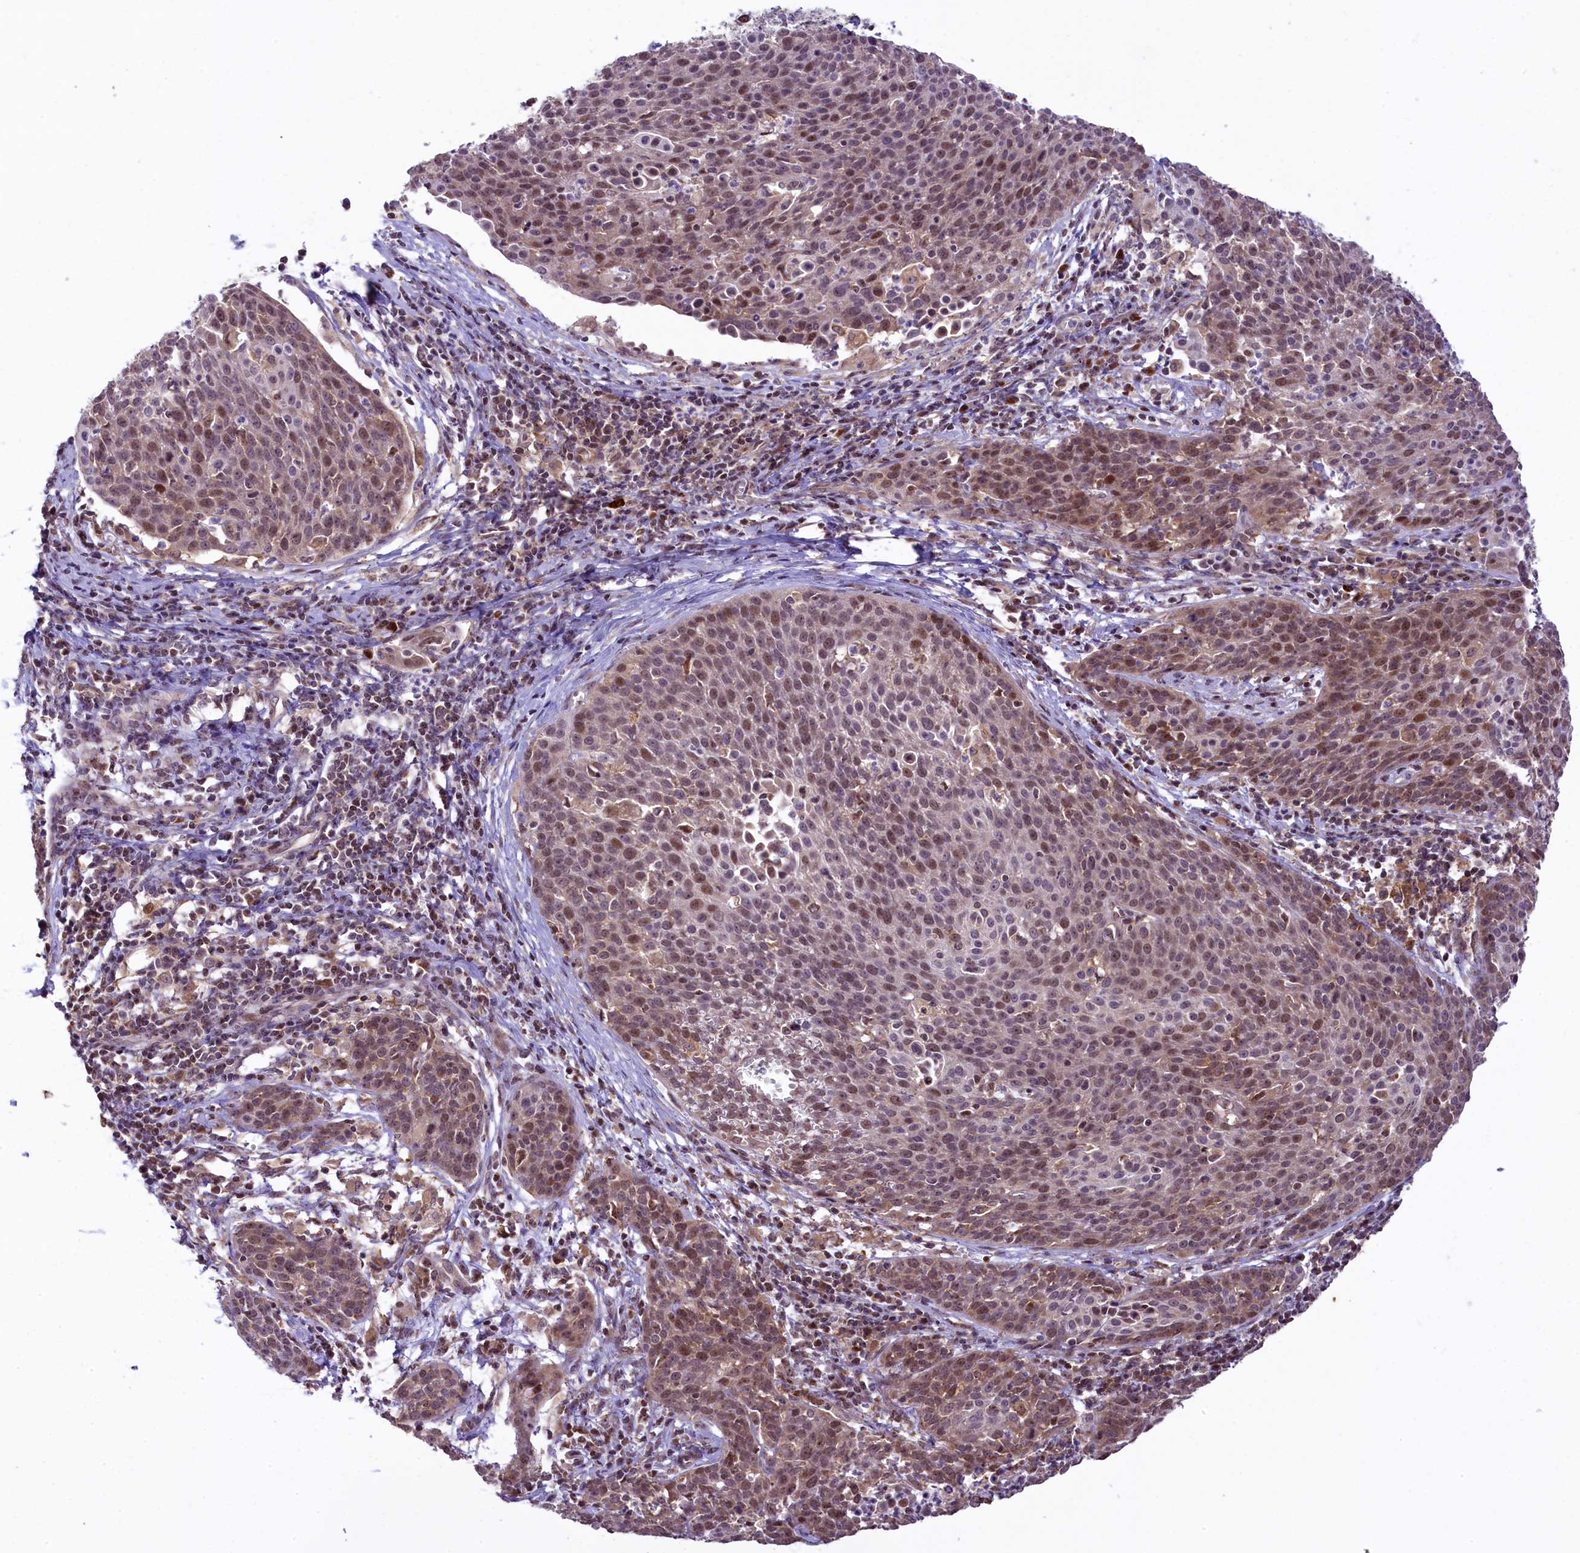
{"staining": {"intensity": "moderate", "quantity": ">75%", "location": "cytoplasmic/membranous,nuclear"}, "tissue": "cervical cancer", "cell_type": "Tumor cells", "image_type": "cancer", "snomed": [{"axis": "morphology", "description": "Squamous cell carcinoma, NOS"}, {"axis": "topography", "description": "Cervix"}], "caption": "The photomicrograph reveals staining of cervical squamous cell carcinoma, revealing moderate cytoplasmic/membranous and nuclear protein staining (brown color) within tumor cells. (DAB IHC, brown staining for protein, blue staining for nuclei).", "gene": "RBBP8", "patient": {"sex": "female", "age": 38}}